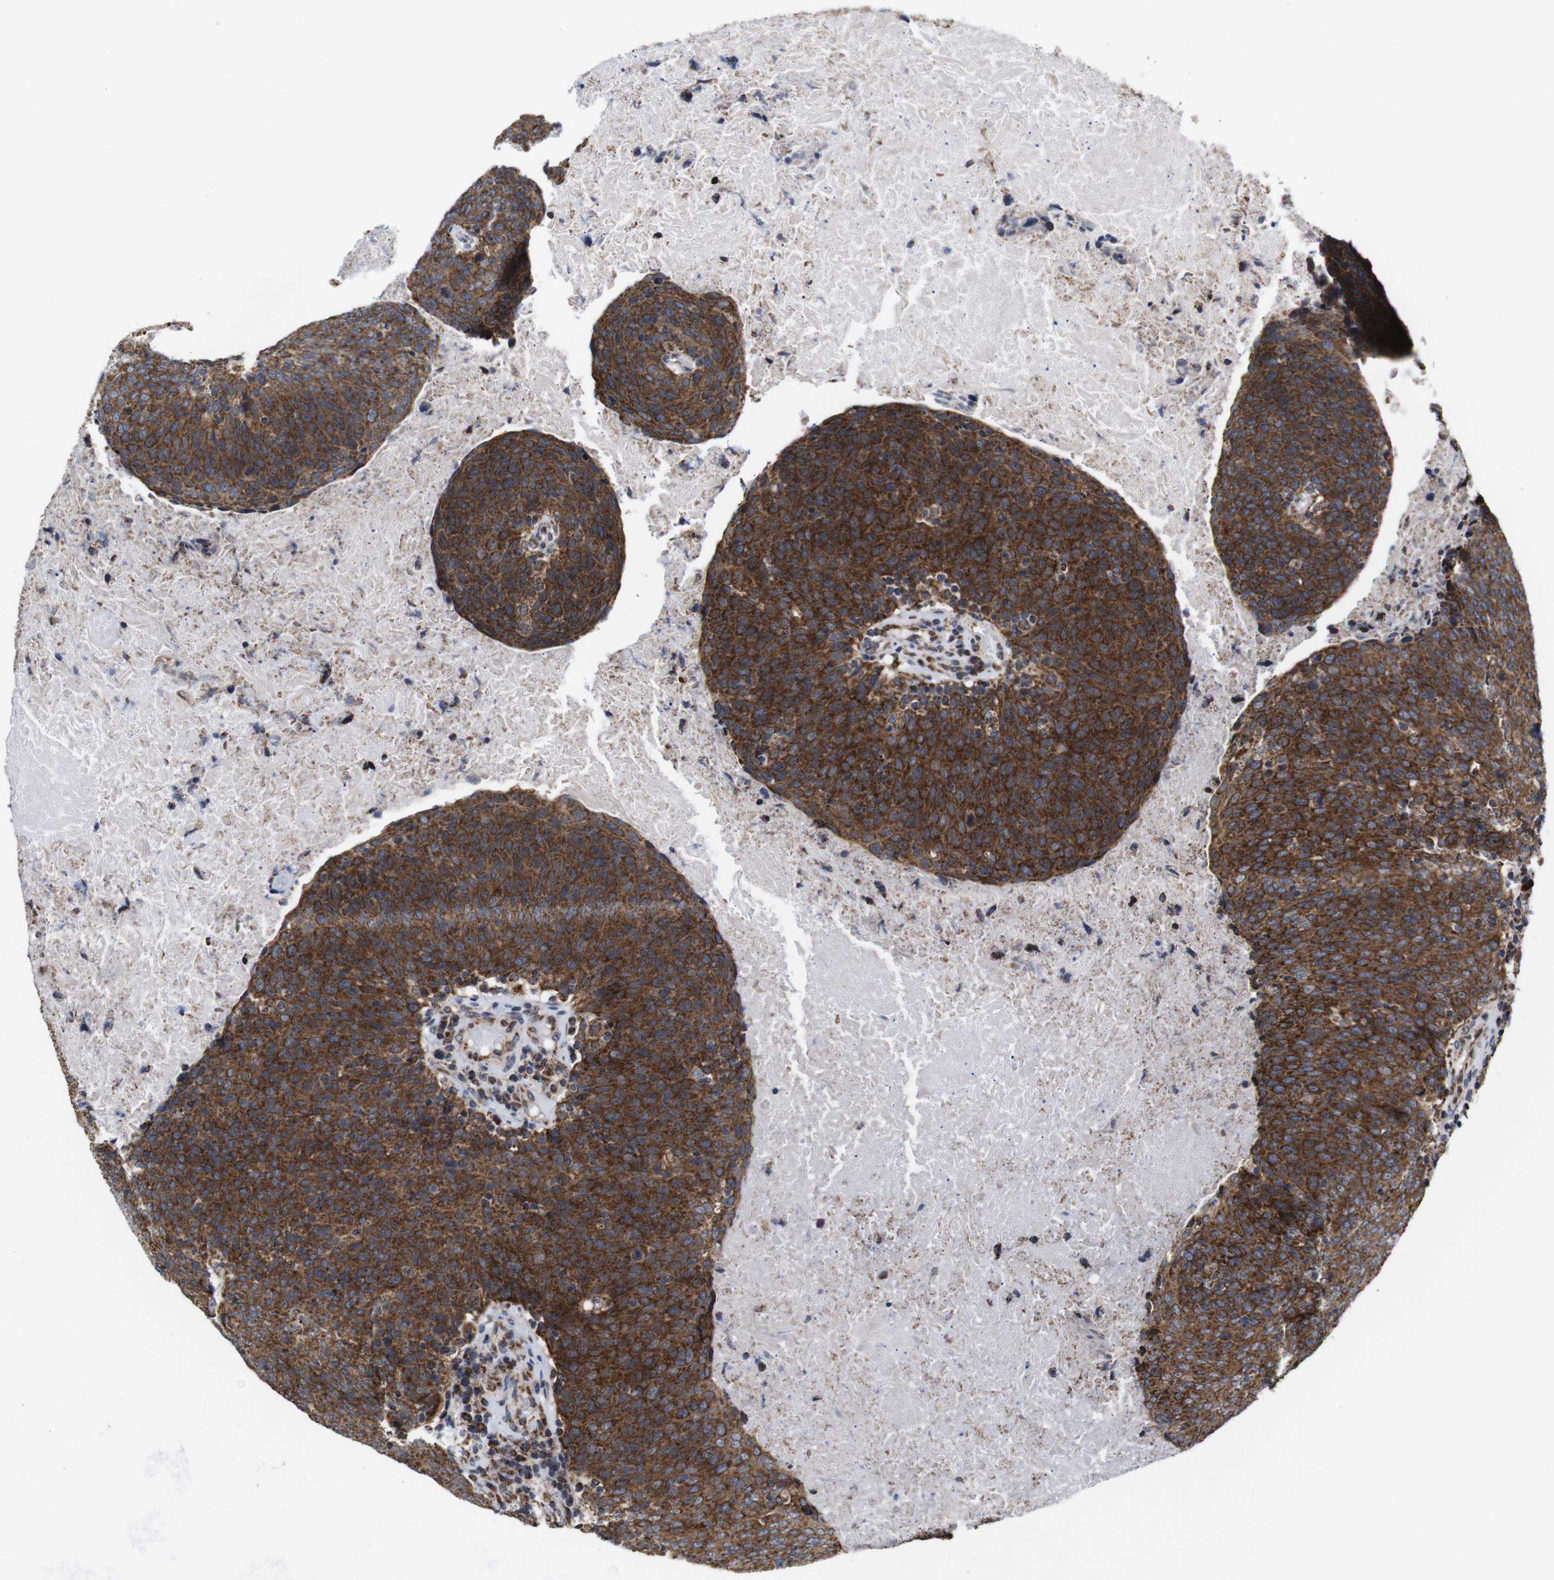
{"staining": {"intensity": "strong", "quantity": ">75%", "location": "cytoplasmic/membranous"}, "tissue": "head and neck cancer", "cell_type": "Tumor cells", "image_type": "cancer", "snomed": [{"axis": "morphology", "description": "Squamous cell carcinoma, NOS"}, {"axis": "morphology", "description": "Squamous cell carcinoma, metastatic, NOS"}, {"axis": "topography", "description": "Lymph node"}, {"axis": "topography", "description": "Head-Neck"}], "caption": "High-magnification brightfield microscopy of head and neck squamous cell carcinoma stained with DAB (3,3'-diaminobenzidine) (brown) and counterstained with hematoxylin (blue). tumor cells exhibit strong cytoplasmic/membranous positivity is seen in approximately>75% of cells.", "gene": "C17orf80", "patient": {"sex": "male", "age": 62}}